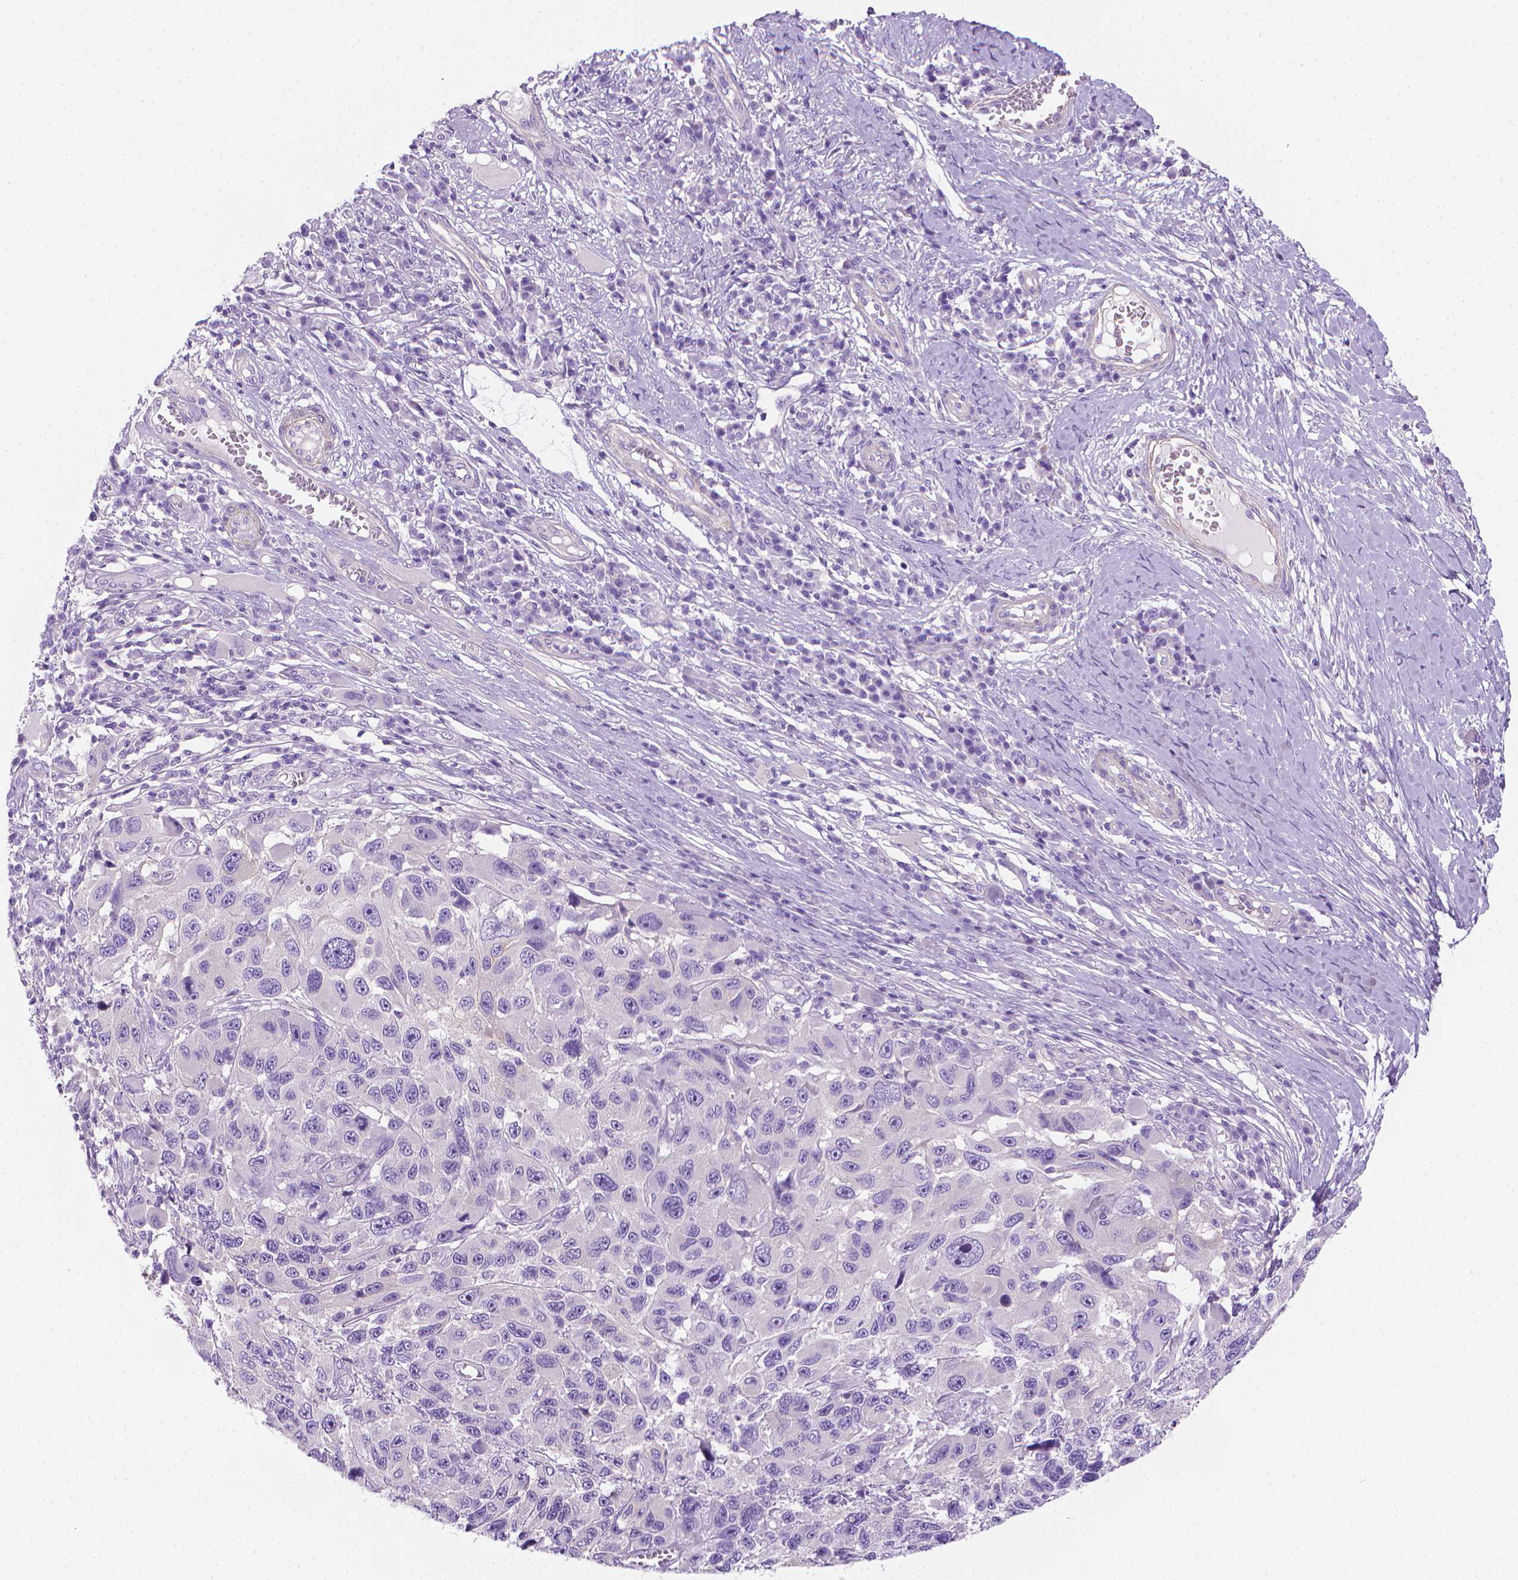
{"staining": {"intensity": "negative", "quantity": "none", "location": "none"}, "tissue": "melanoma", "cell_type": "Tumor cells", "image_type": "cancer", "snomed": [{"axis": "morphology", "description": "Malignant melanoma, NOS"}, {"axis": "topography", "description": "Skin"}], "caption": "The micrograph displays no staining of tumor cells in malignant melanoma. The staining is performed using DAB brown chromogen with nuclei counter-stained in using hematoxylin.", "gene": "FASN", "patient": {"sex": "male", "age": 53}}